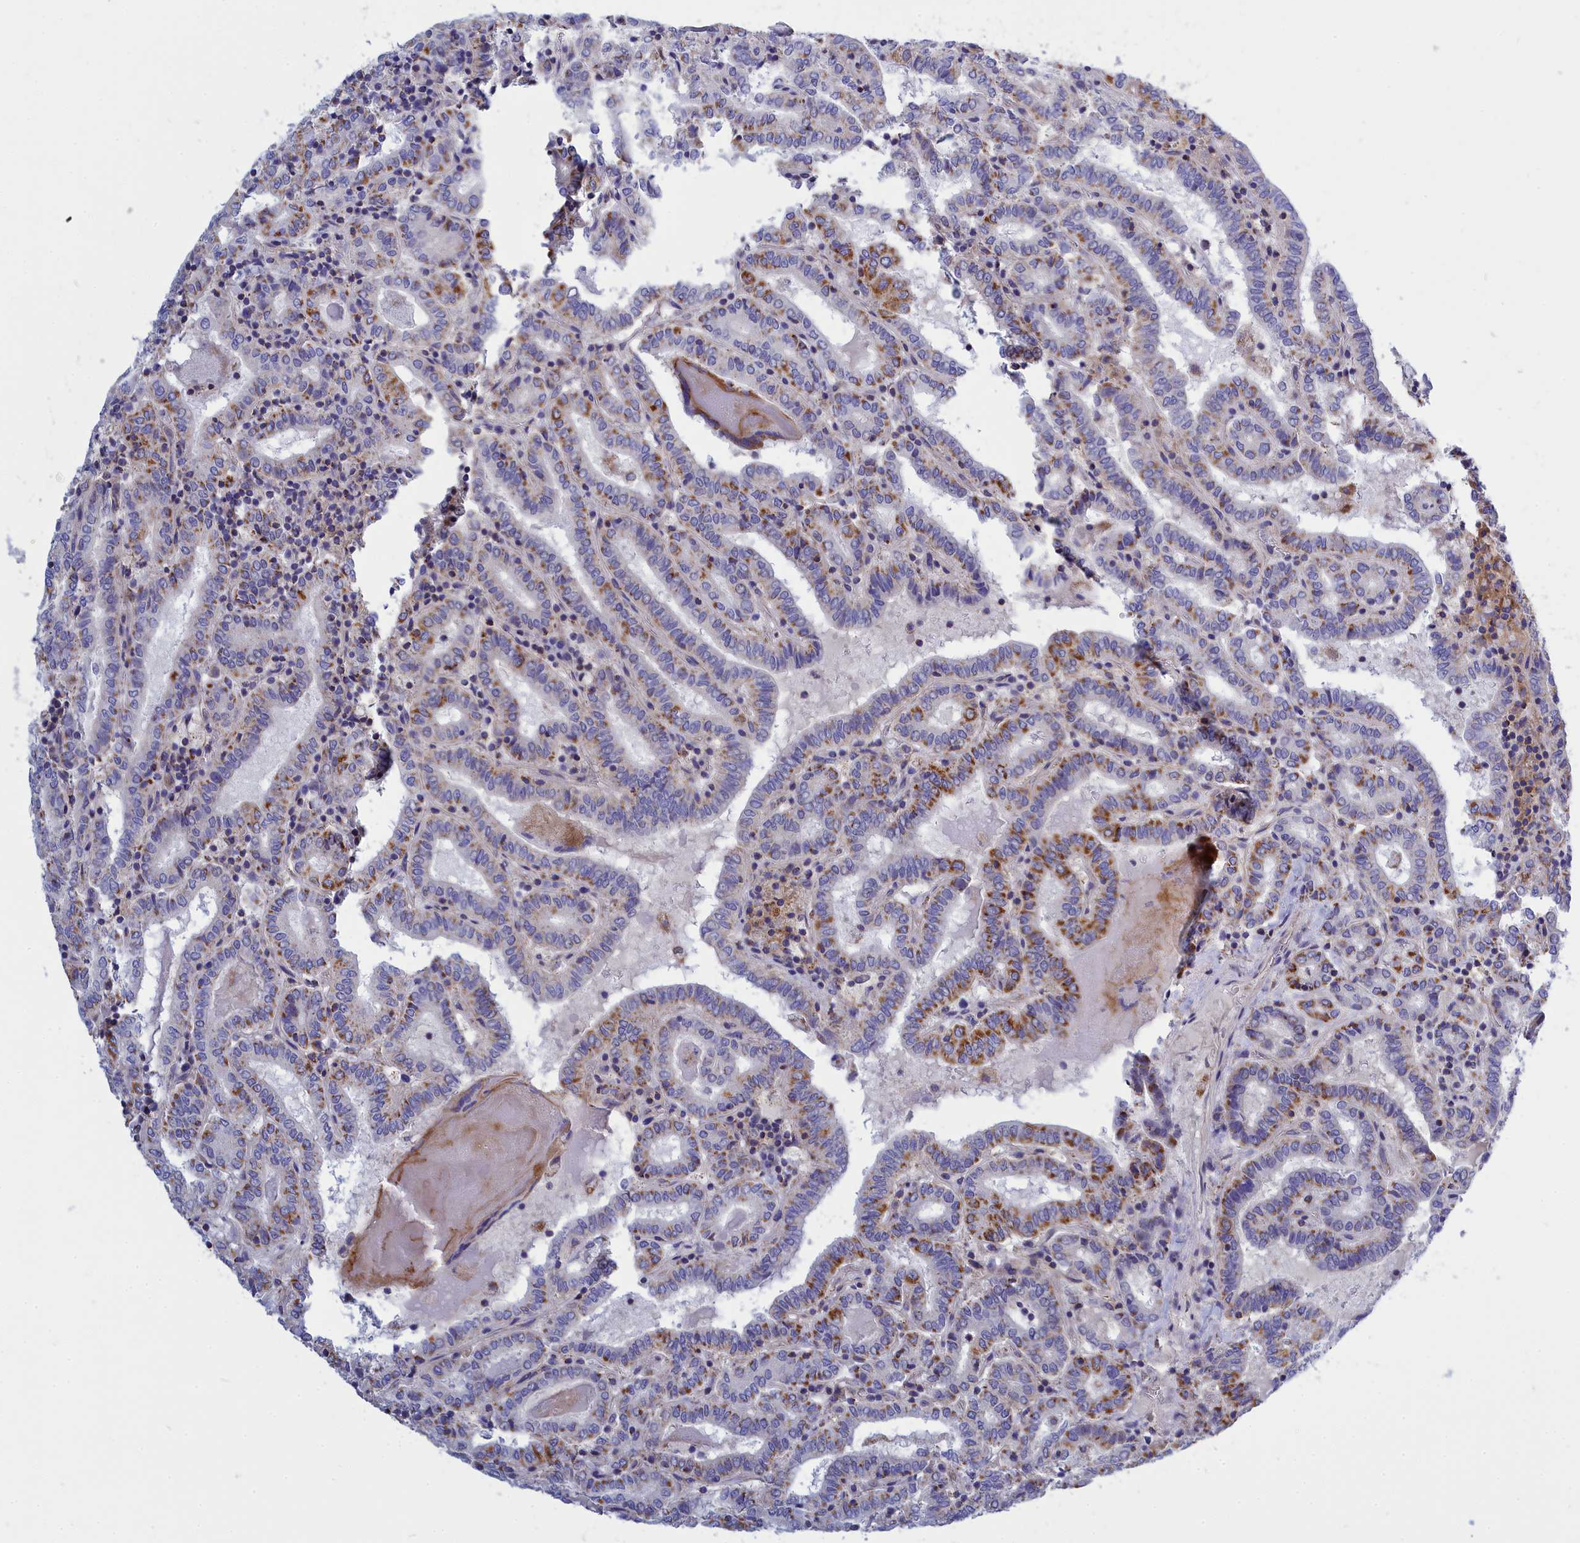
{"staining": {"intensity": "strong", "quantity": "25%-75%", "location": "cytoplasmic/membranous"}, "tissue": "thyroid cancer", "cell_type": "Tumor cells", "image_type": "cancer", "snomed": [{"axis": "morphology", "description": "Papillary adenocarcinoma, NOS"}, {"axis": "topography", "description": "Thyroid gland"}], "caption": "Tumor cells demonstrate high levels of strong cytoplasmic/membranous expression in approximately 25%-75% of cells in thyroid papillary adenocarcinoma.", "gene": "CCRL2", "patient": {"sex": "female", "age": 72}}